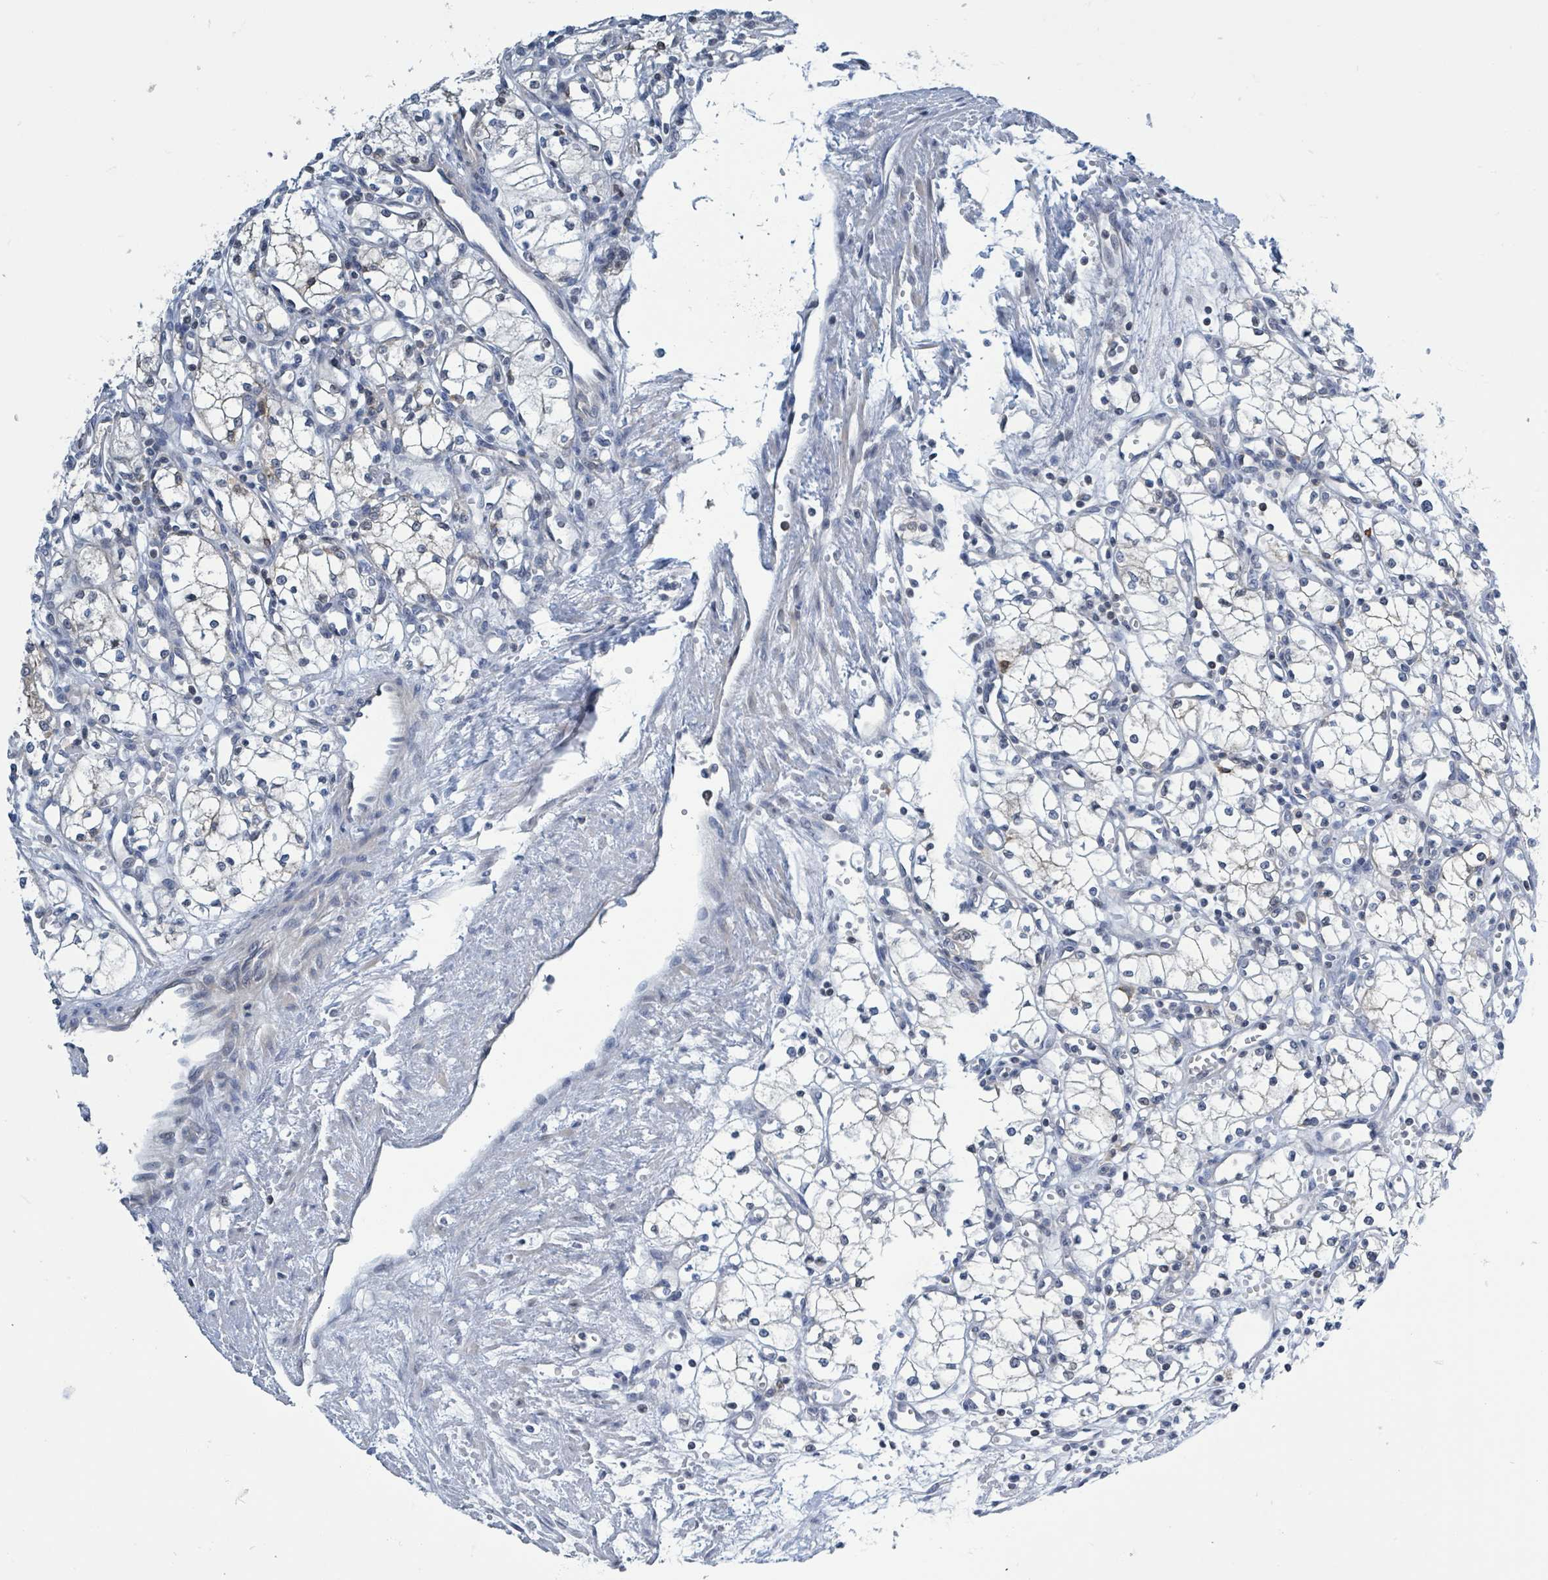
{"staining": {"intensity": "negative", "quantity": "none", "location": "none"}, "tissue": "renal cancer", "cell_type": "Tumor cells", "image_type": "cancer", "snomed": [{"axis": "morphology", "description": "Adenocarcinoma, NOS"}, {"axis": "topography", "description": "Kidney"}], "caption": "A high-resolution image shows IHC staining of renal cancer (adenocarcinoma), which demonstrates no significant expression in tumor cells. The staining is performed using DAB (3,3'-diaminobenzidine) brown chromogen with nuclei counter-stained in using hematoxylin.", "gene": "DGKZ", "patient": {"sex": "male", "age": 59}}